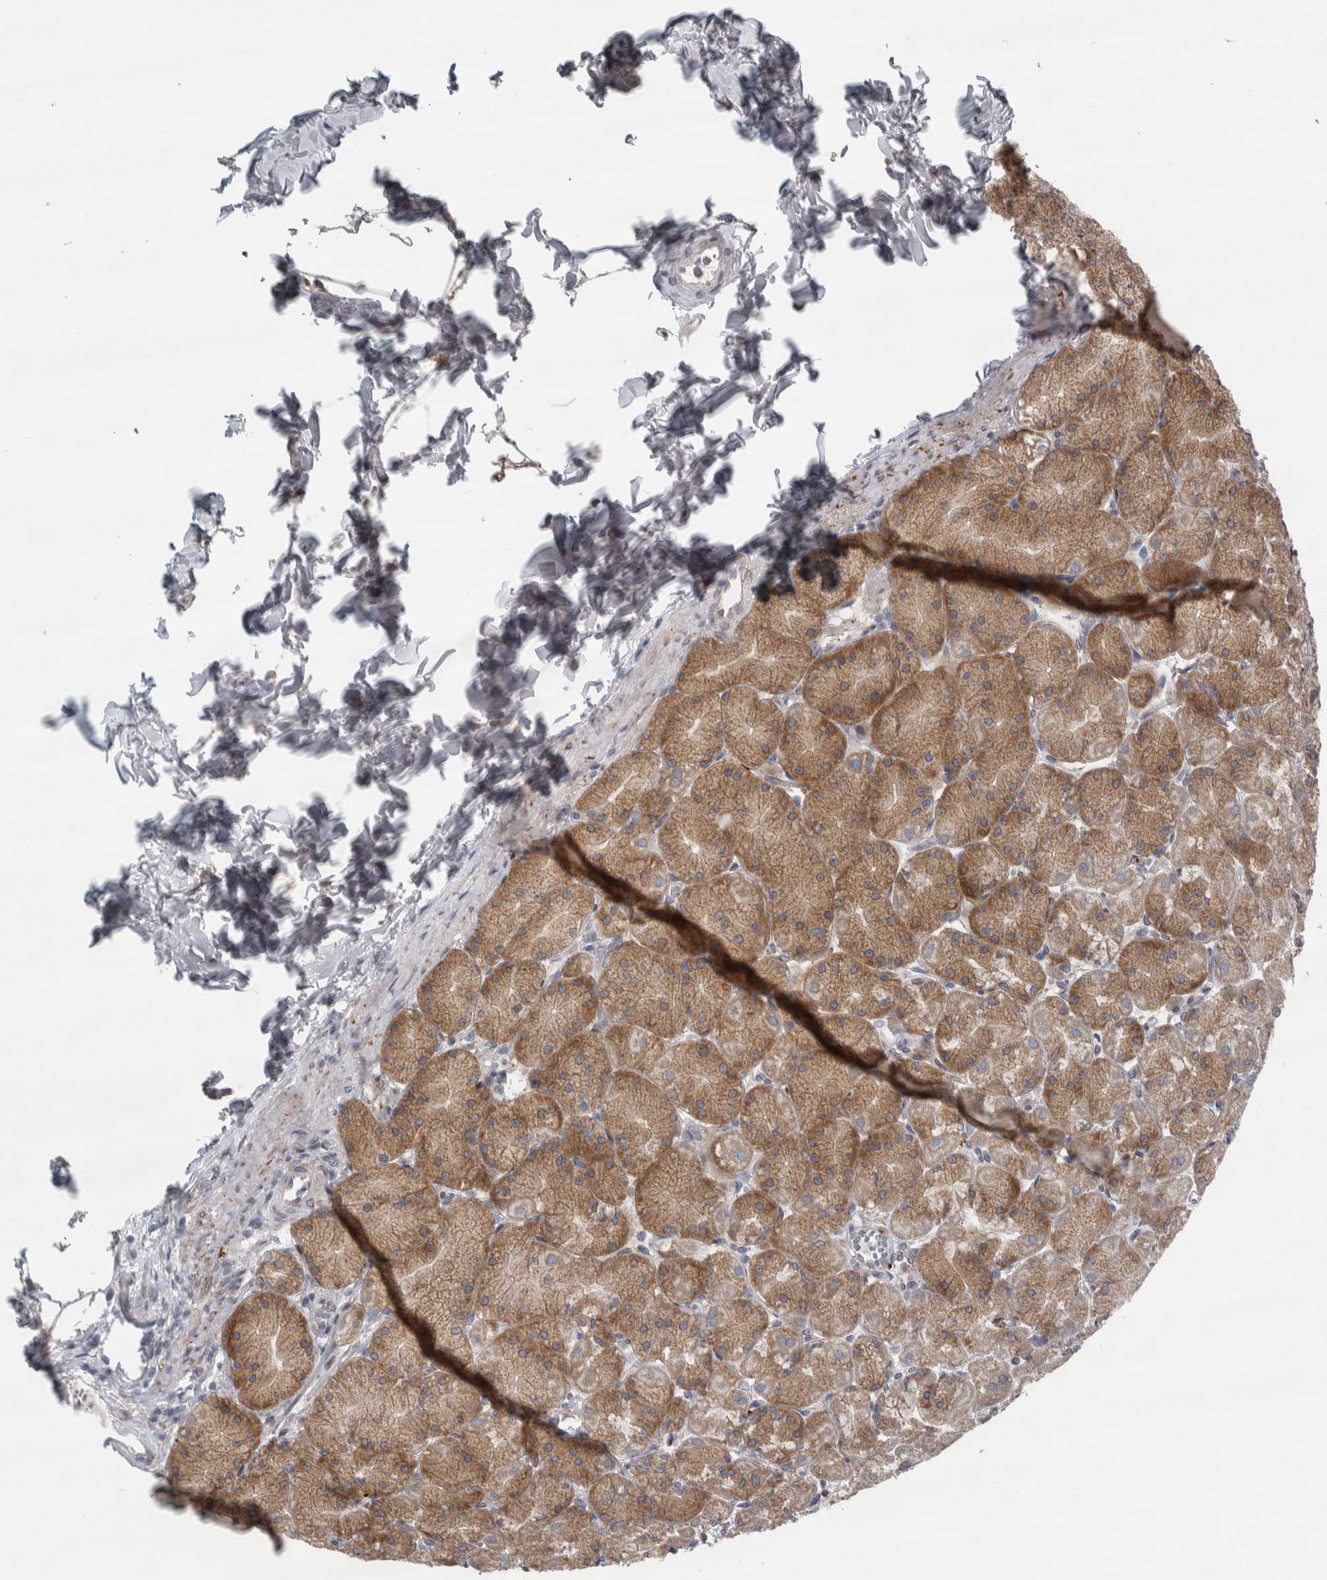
{"staining": {"intensity": "moderate", "quantity": ">75%", "location": "cytoplasmic/membranous"}, "tissue": "stomach", "cell_type": "Glandular cells", "image_type": "normal", "snomed": [{"axis": "morphology", "description": "Normal tissue, NOS"}, {"axis": "topography", "description": "Stomach, upper"}], "caption": "There is medium levels of moderate cytoplasmic/membranous positivity in glandular cells of benign stomach, as demonstrated by immunohistochemical staining (brown color).", "gene": "SIGMAR1", "patient": {"sex": "female", "age": 56}}